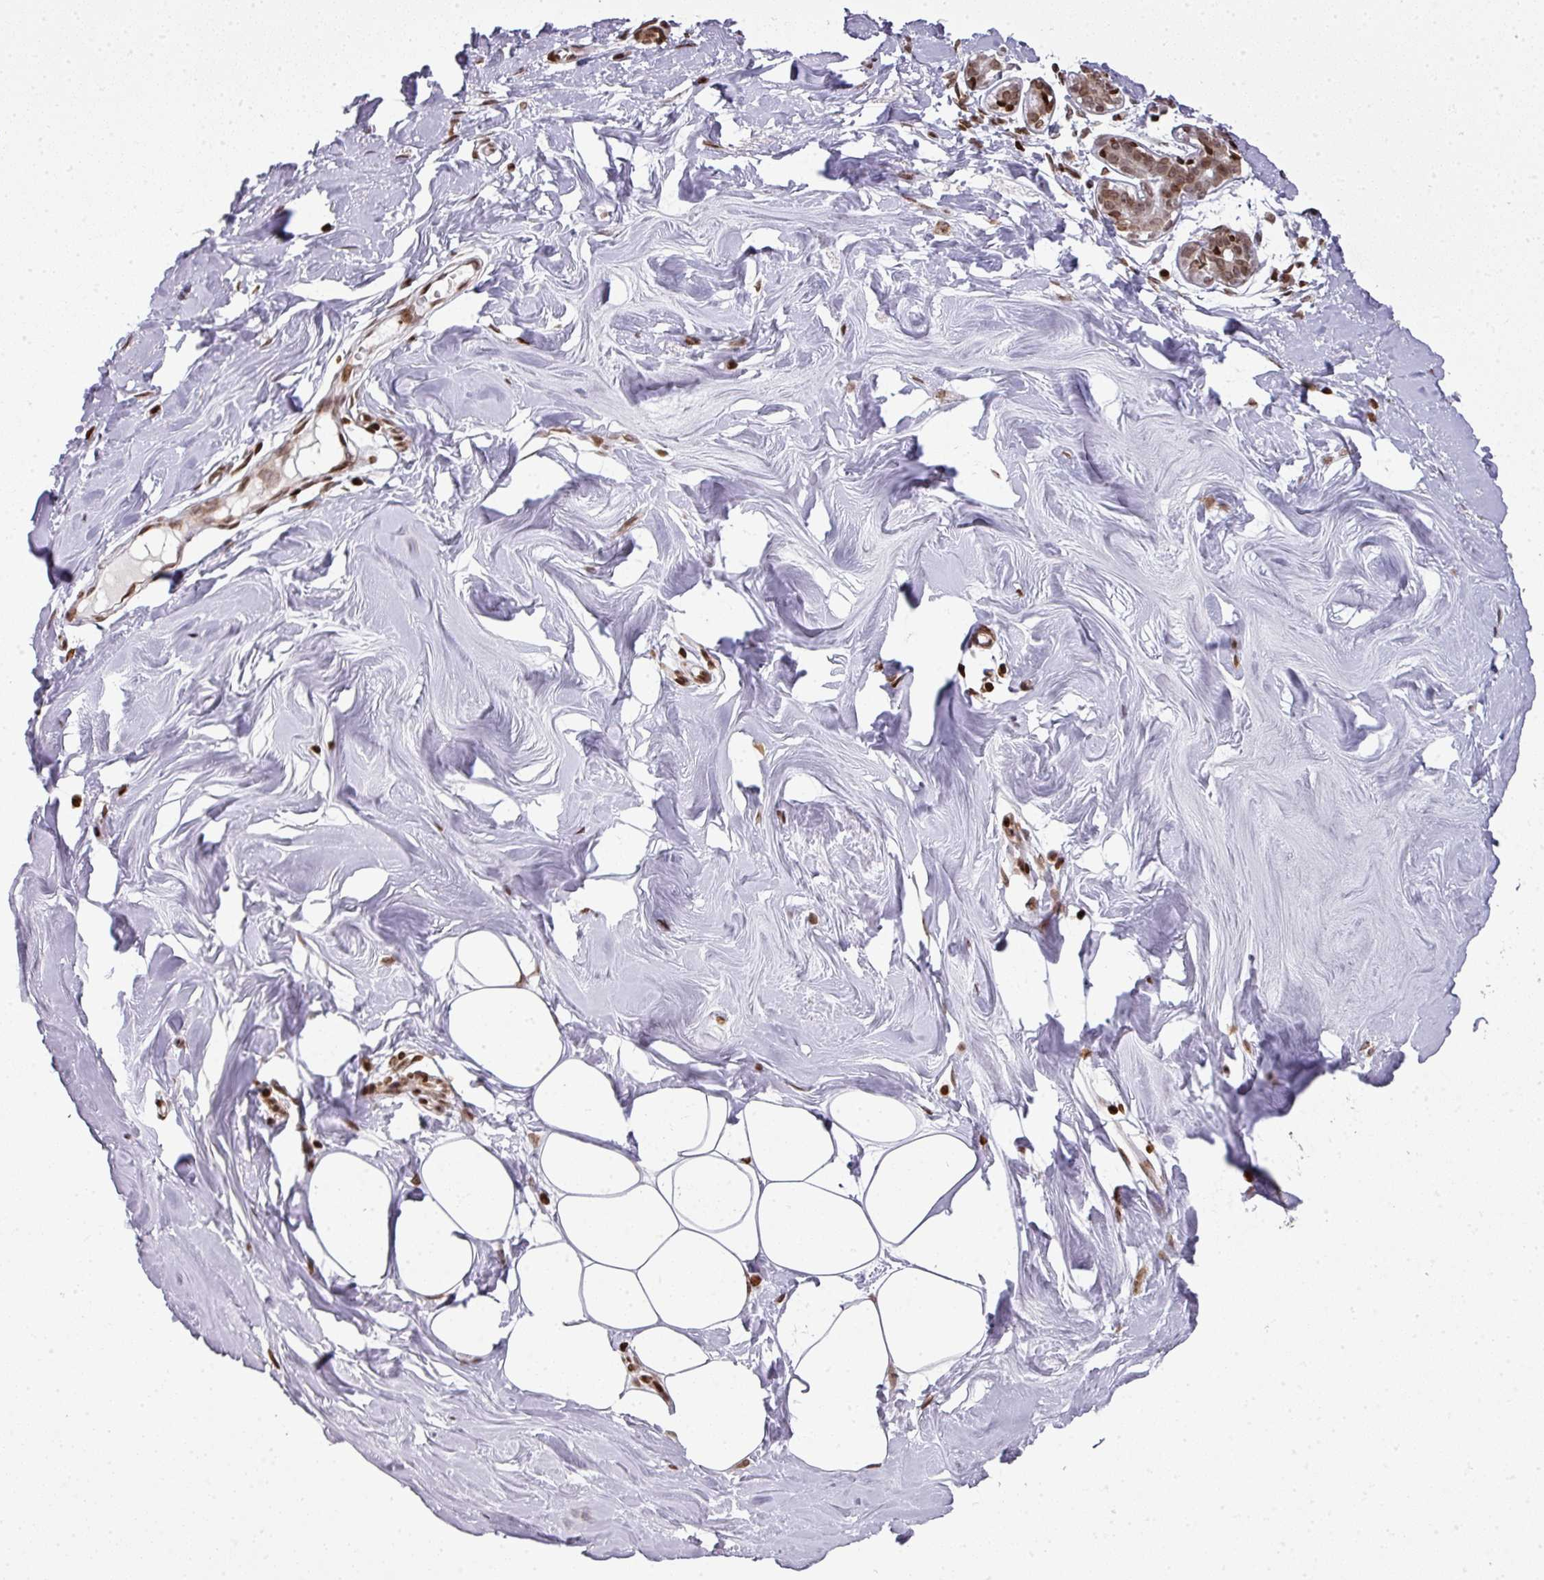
{"staining": {"intensity": "negative", "quantity": "none", "location": "none"}, "tissue": "breast", "cell_type": "Adipocytes", "image_type": "normal", "snomed": [{"axis": "morphology", "description": "Normal tissue, NOS"}, {"axis": "topography", "description": "Breast"}], "caption": "A photomicrograph of breast stained for a protein reveals no brown staining in adipocytes. (DAB (3,3'-diaminobenzidine) immunohistochemistry, high magnification).", "gene": "RASL11A", "patient": {"sex": "female", "age": 27}}